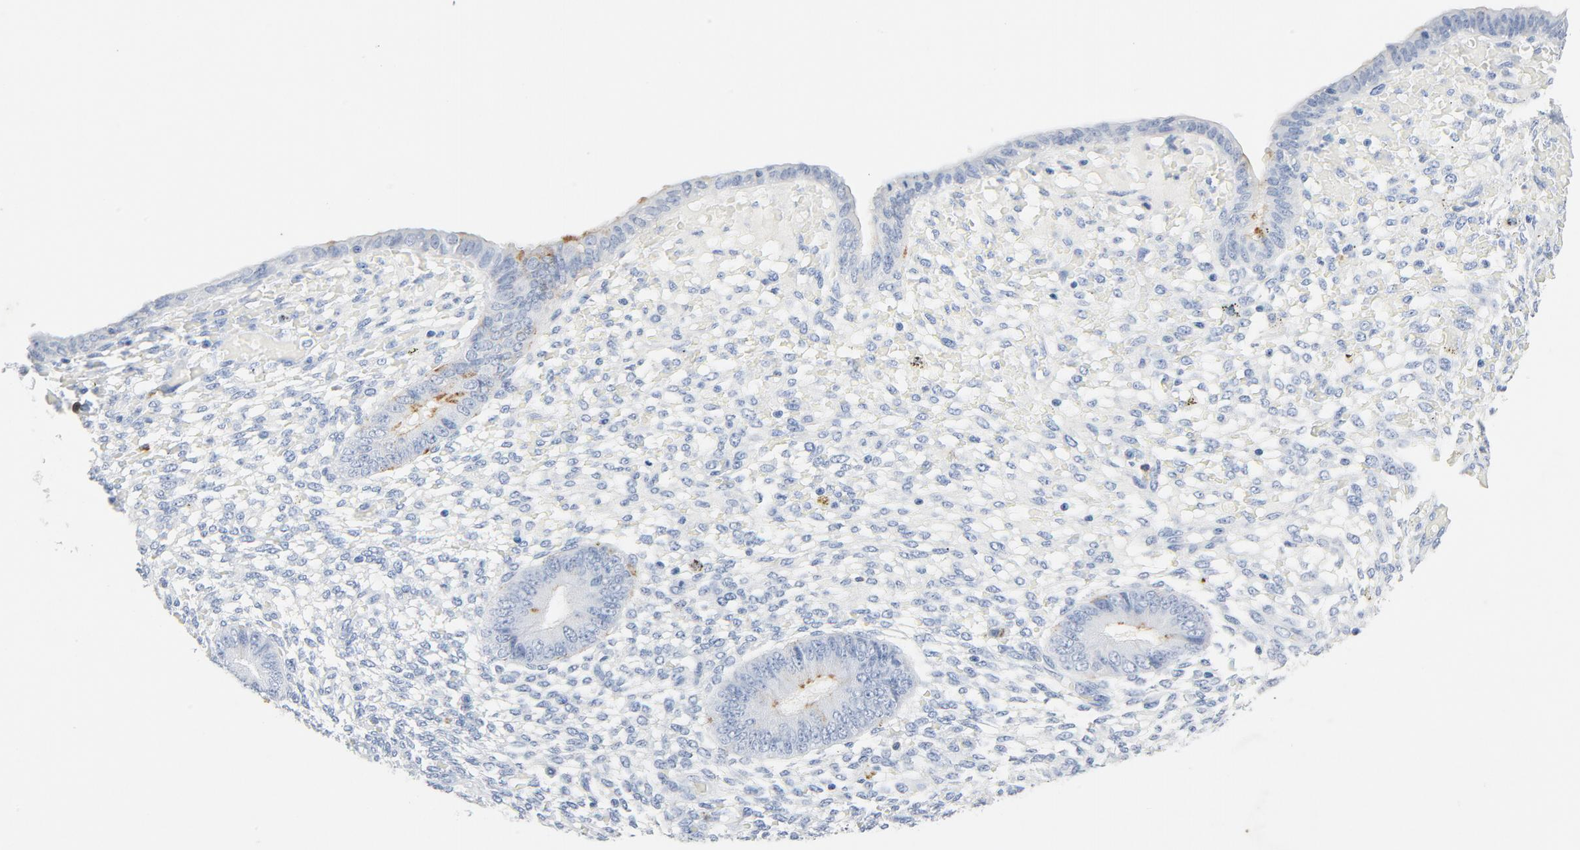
{"staining": {"intensity": "negative", "quantity": "none", "location": "none"}, "tissue": "endometrium", "cell_type": "Cells in endometrial stroma", "image_type": "normal", "snomed": [{"axis": "morphology", "description": "Normal tissue, NOS"}, {"axis": "topography", "description": "Endometrium"}], "caption": "An immunohistochemistry histopathology image of unremarkable endometrium is shown. There is no staining in cells in endometrial stroma of endometrium.", "gene": "PTPRB", "patient": {"sex": "female", "age": 42}}